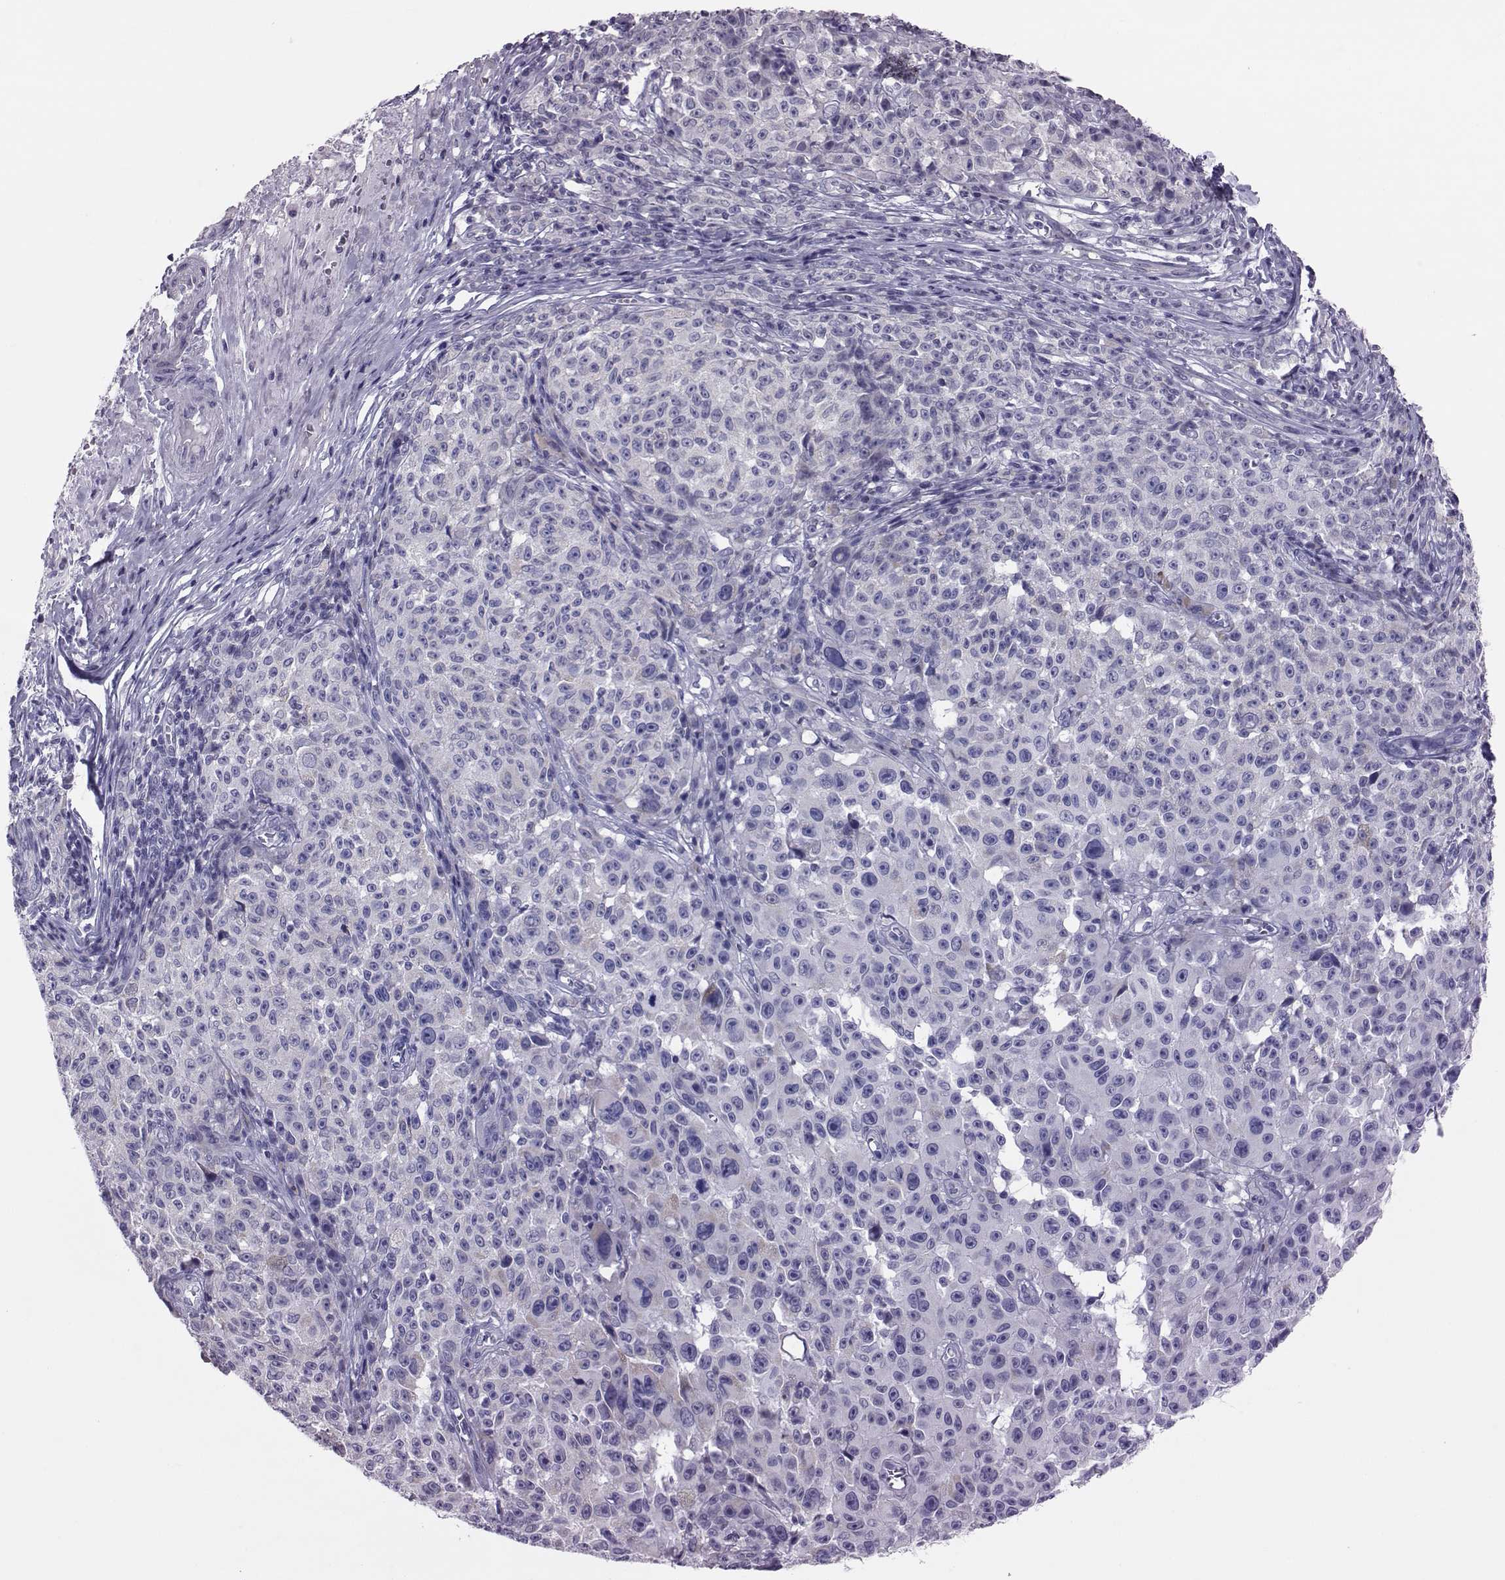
{"staining": {"intensity": "negative", "quantity": "none", "location": "none"}, "tissue": "melanoma", "cell_type": "Tumor cells", "image_type": "cancer", "snomed": [{"axis": "morphology", "description": "Malignant melanoma, NOS"}, {"axis": "topography", "description": "Skin"}], "caption": "Immunohistochemistry (IHC) photomicrograph of human melanoma stained for a protein (brown), which reveals no expression in tumor cells.", "gene": "DNAAF1", "patient": {"sex": "female", "age": 82}}